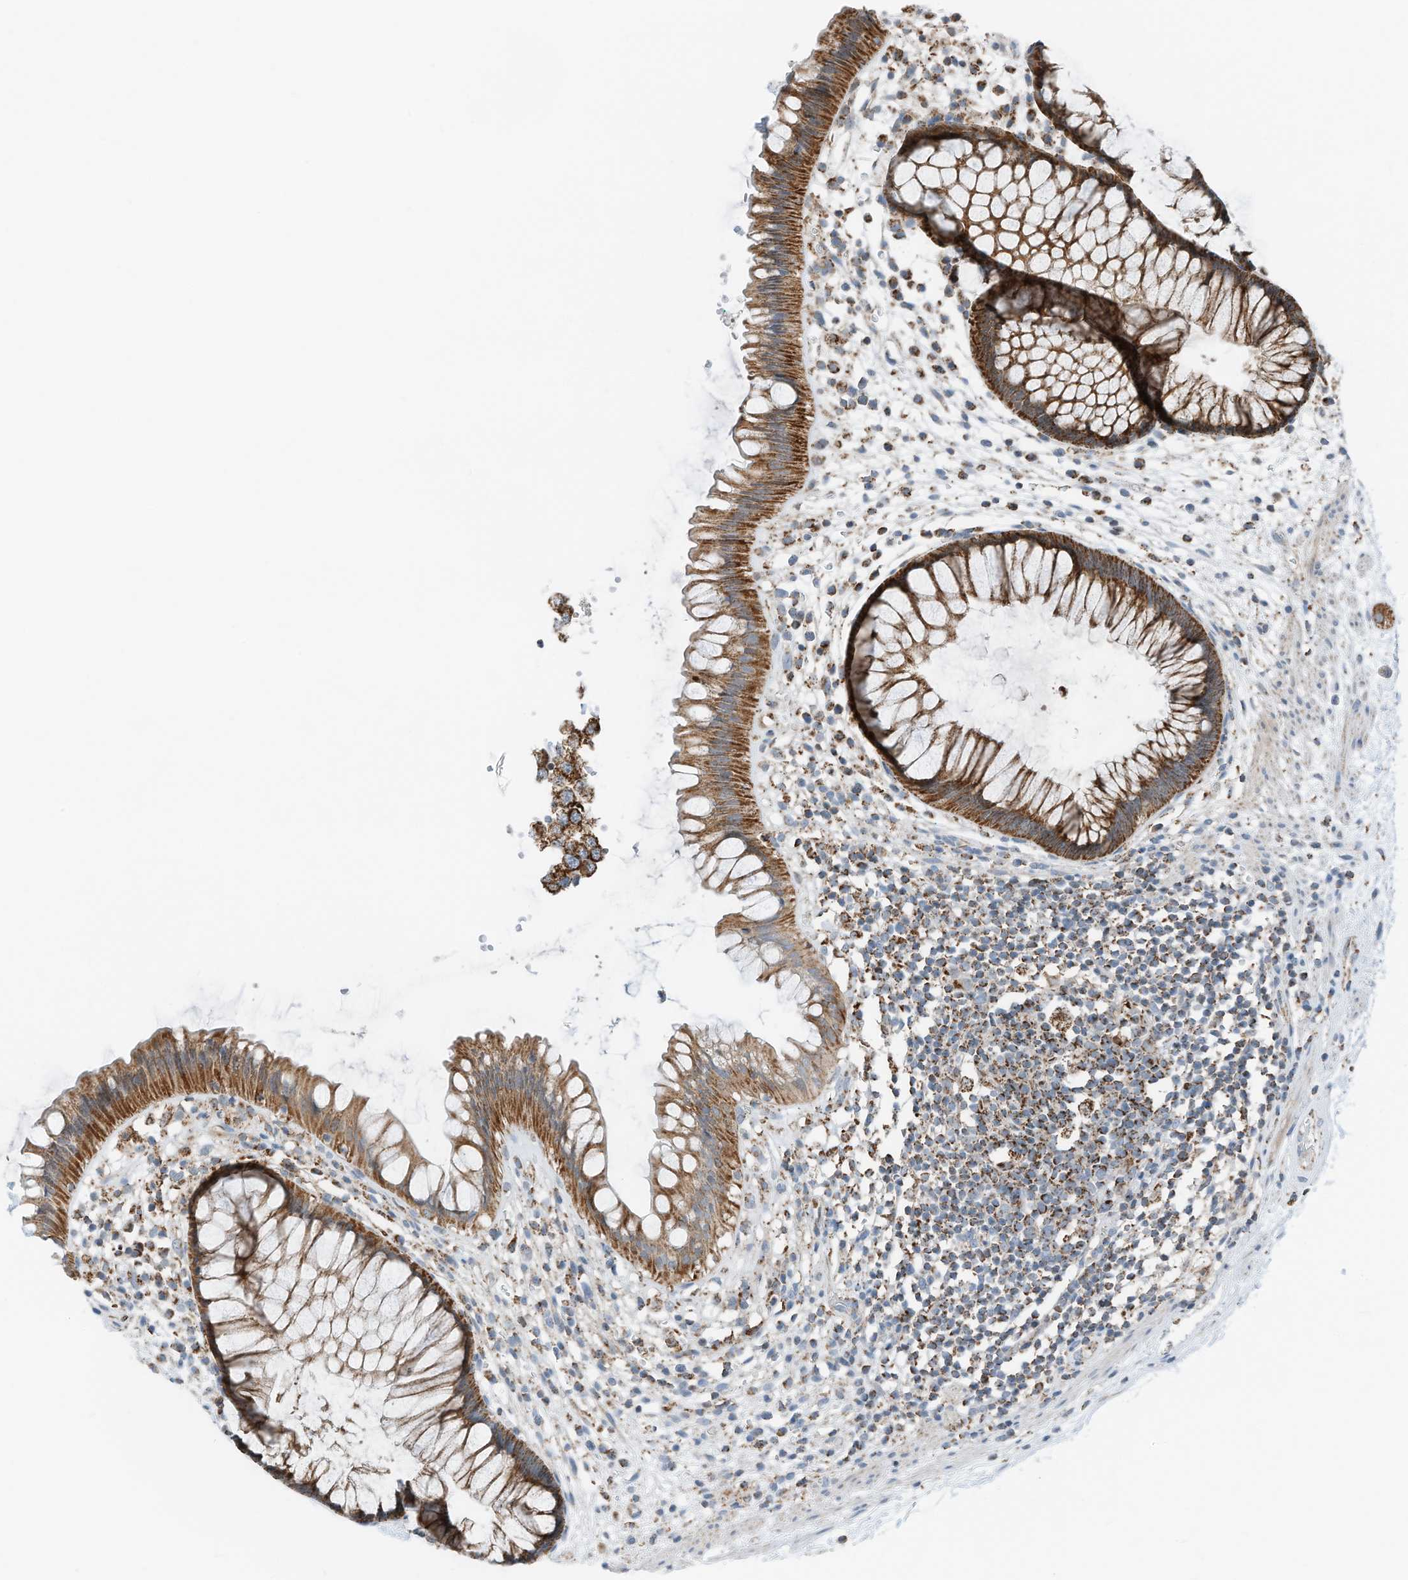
{"staining": {"intensity": "strong", "quantity": ">75%", "location": "cytoplasmic/membranous"}, "tissue": "rectum", "cell_type": "Glandular cells", "image_type": "normal", "snomed": [{"axis": "morphology", "description": "Normal tissue, NOS"}, {"axis": "topography", "description": "Rectum"}], "caption": "Unremarkable rectum demonstrates strong cytoplasmic/membranous expression in about >75% of glandular cells.", "gene": "RMND1", "patient": {"sex": "male", "age": 51}}